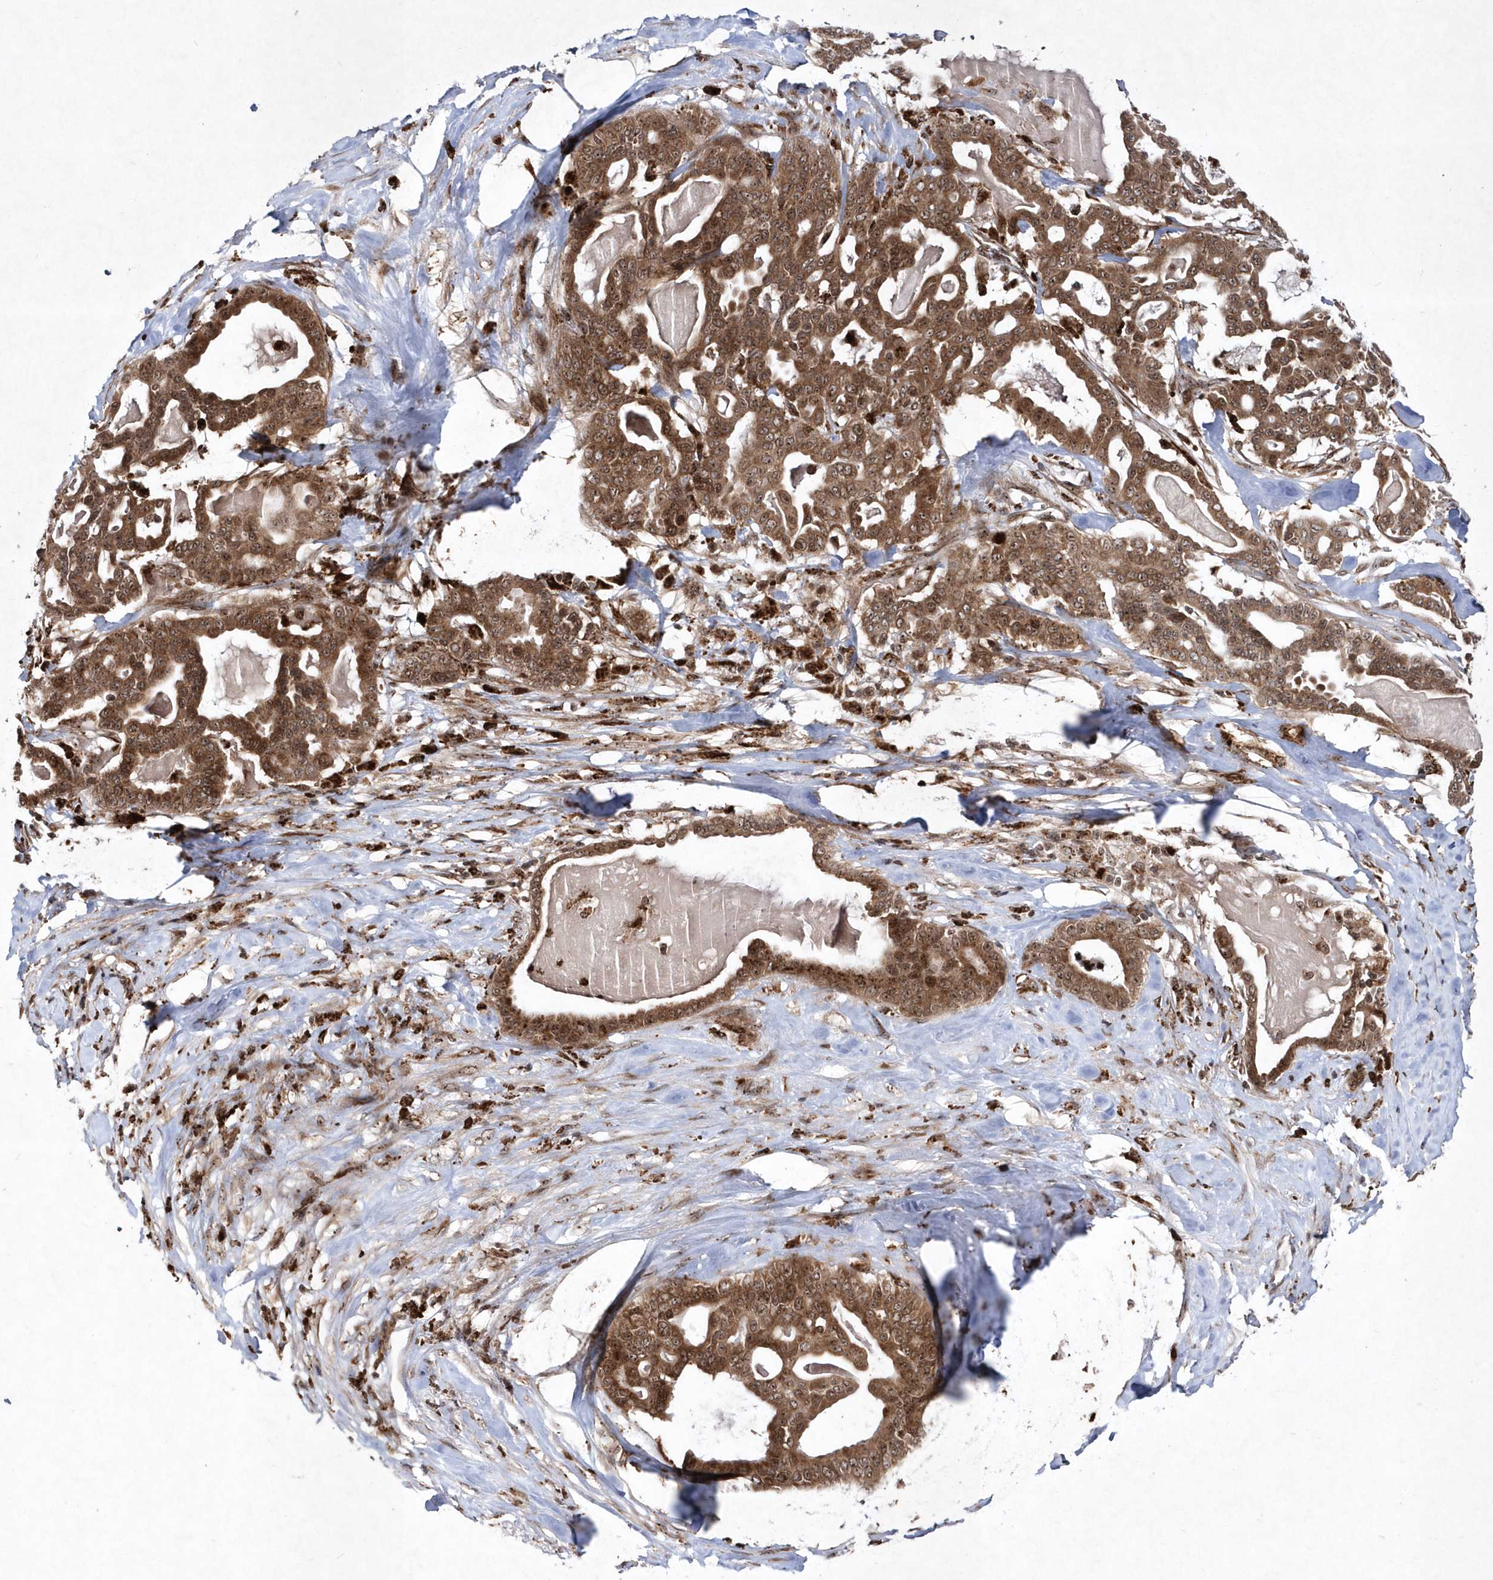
{"staining": {"intensity": "moderate", "quantity": ">75%", "location": "cytoplasmic/membranous,nuclear"}, "tissue": "pancreatic cancer", "cell_type": "Tumor cells", "image_type": "cancer", "snomed": [{"axis": "morphology", "description": "Adenocarcinoma, NOS"}, {"axis": "topography", "description": "Pancreas"}], "caption": "Protein expression analysis of human pancreatic cancer reveals moderate cytoplasmic/membranous and nuclear expression in approximately >75% of tumor cells. The staining was performed using DAB to visualize the protein expression in brown, while the nuclei were stained in blue with hematoxylin (Magnification: 20x).", "gene": "SOWAHB", "patient": {"sex": "male", "age": 63}}